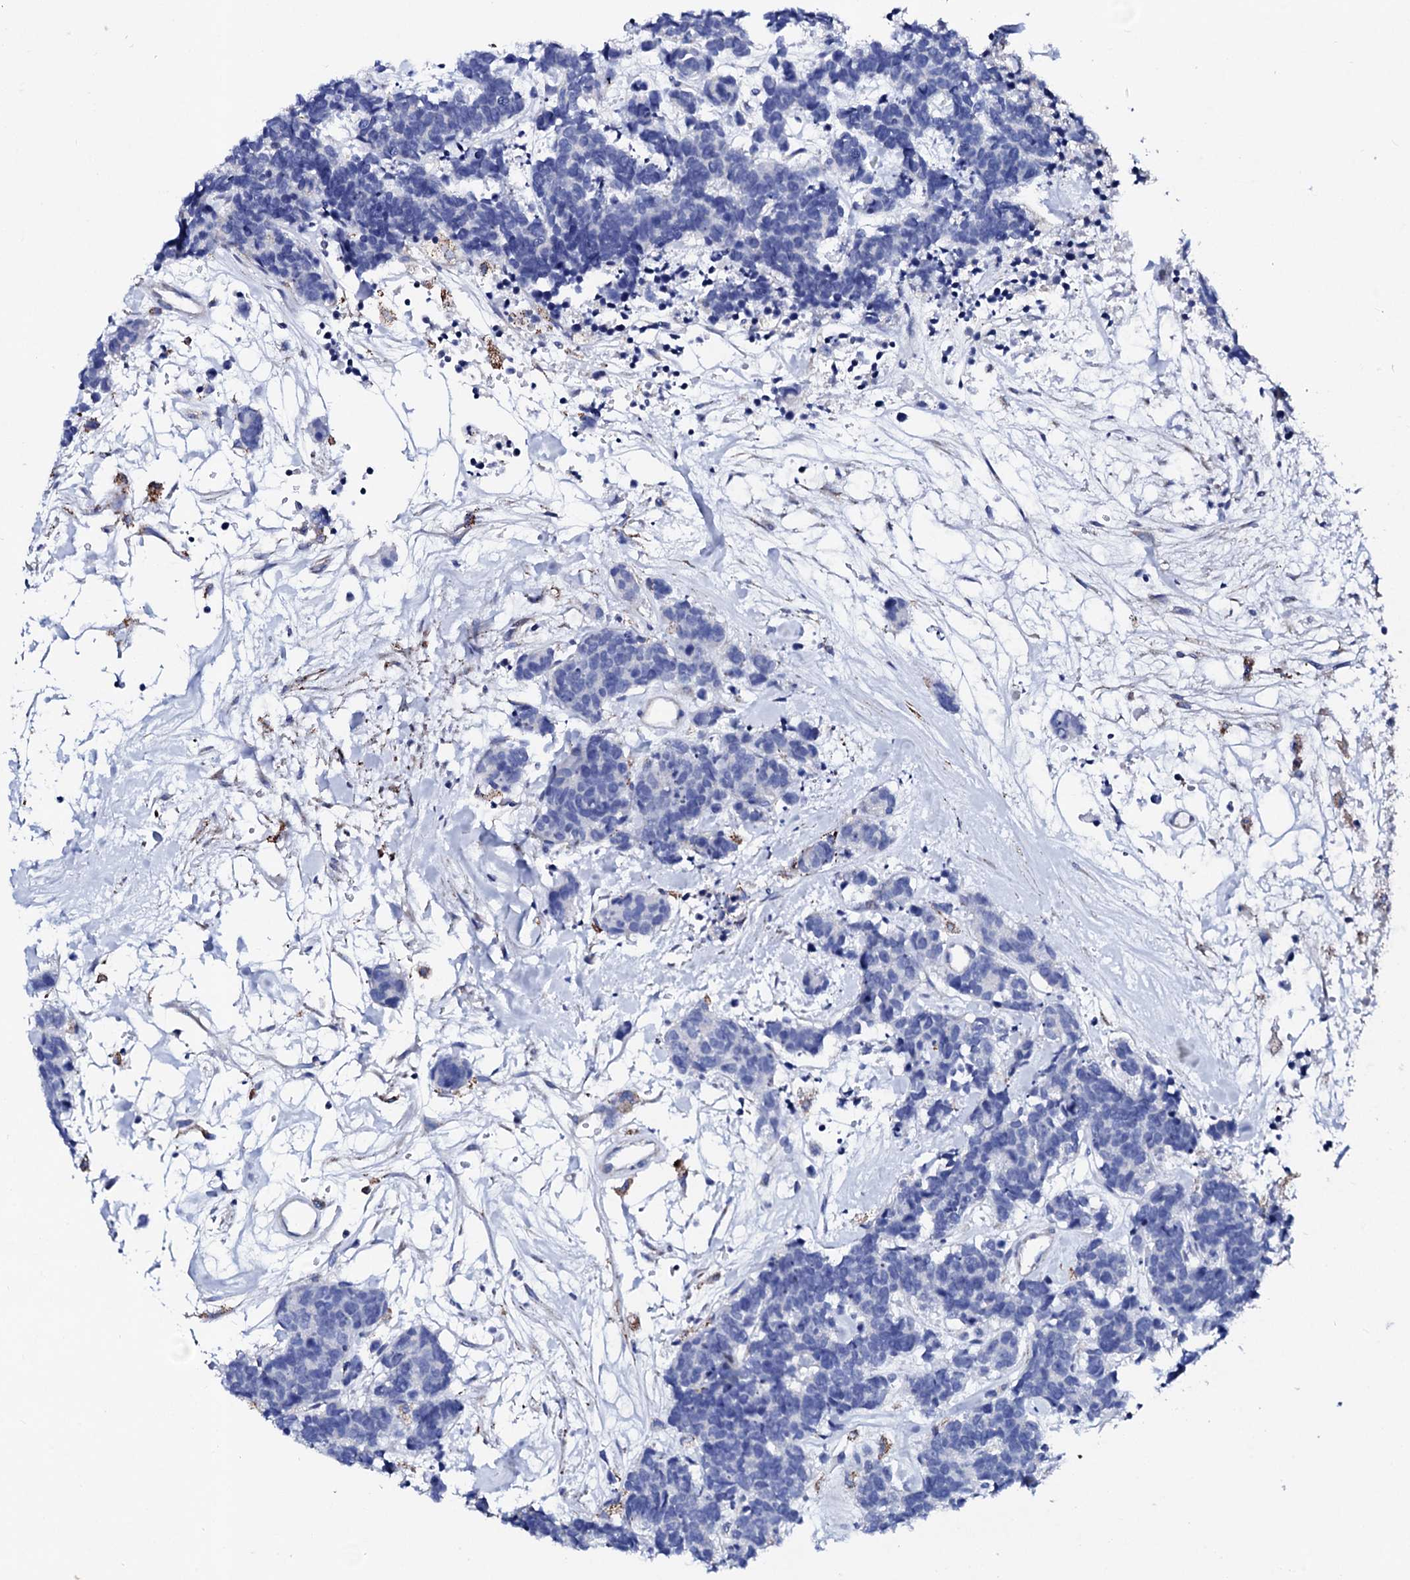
{"staining": {"intensity": "negative", "quantity": "none", "location": "none"}, "tissue": "carcinoid", "cell_type": "Tumor cells", "image_type": "cancer", "snomed": [{"axis": "morphology", "description": "Carcinoma, NOS"}, {"axis": "morphology", "description": "Carcinoid, malignant, NOS"}, {"axis": "topography", "description": "Urinary bladder"}], "caption": "Immunohistochemistry photomicrograph of neoplastic tissue: human carcinoma stained with DAB demonstrates no significant protein positivity in tumor cells.", "gene": "KLHL32", "patient": {"sex": "male", "age": 57}}